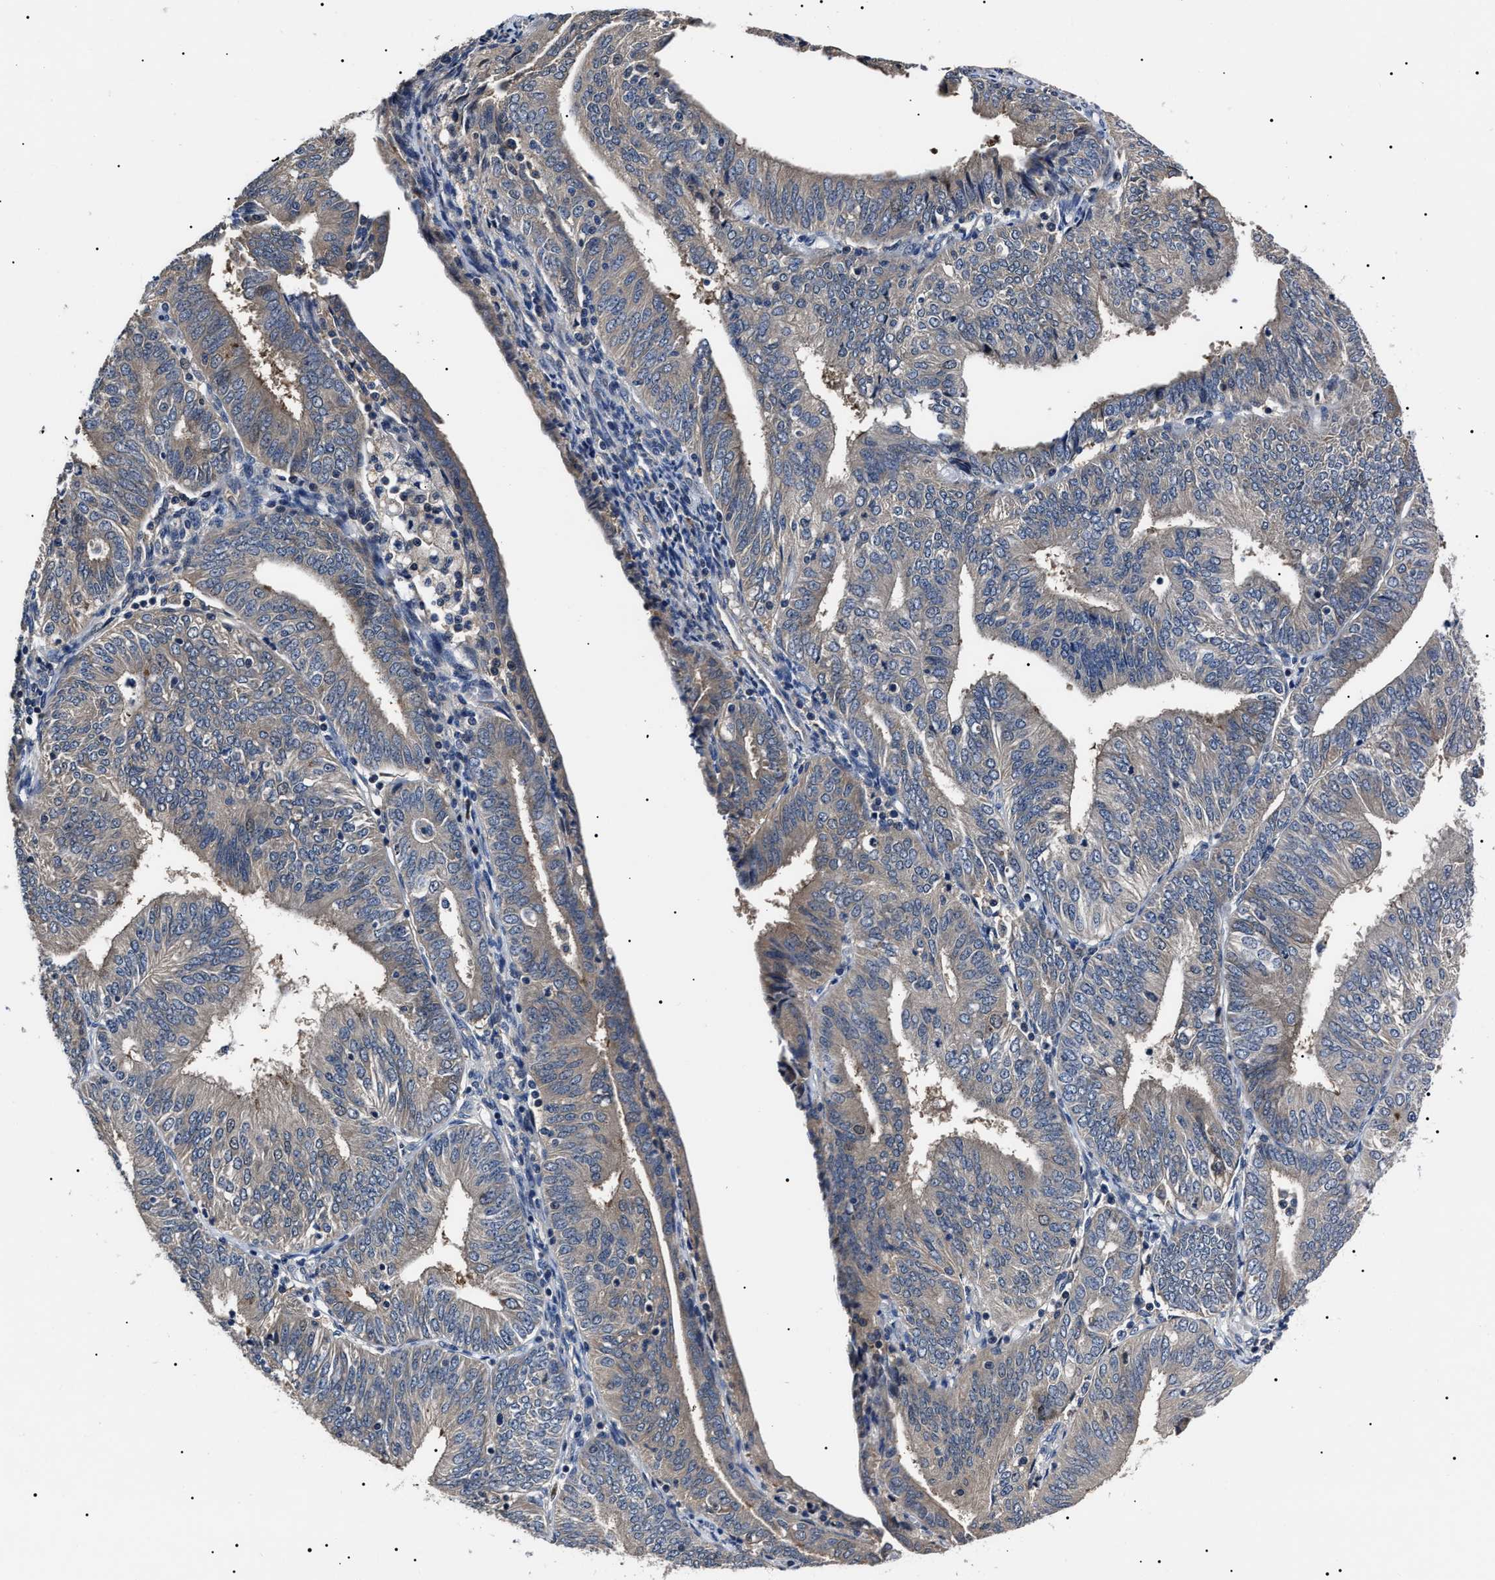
{"staining": {"intensity": "negative", "quantity": "none", "location": "none"}, "tissue": "endometrial cancer", "cell_type": "Tumor cells", "image_type": "cancer", "snomed": [{"axis": "morphology", "description": "Adenocarcinoma, NOS"}, {"axis": "topography", "description": "Endometrium"}], "caption": "Endometrial adenocarcinoma was stained to show a protein in brown. There is no significant staining in tumor cells.", "gene": "IFT81", "patient": {"sex": "female", "age": 58}}